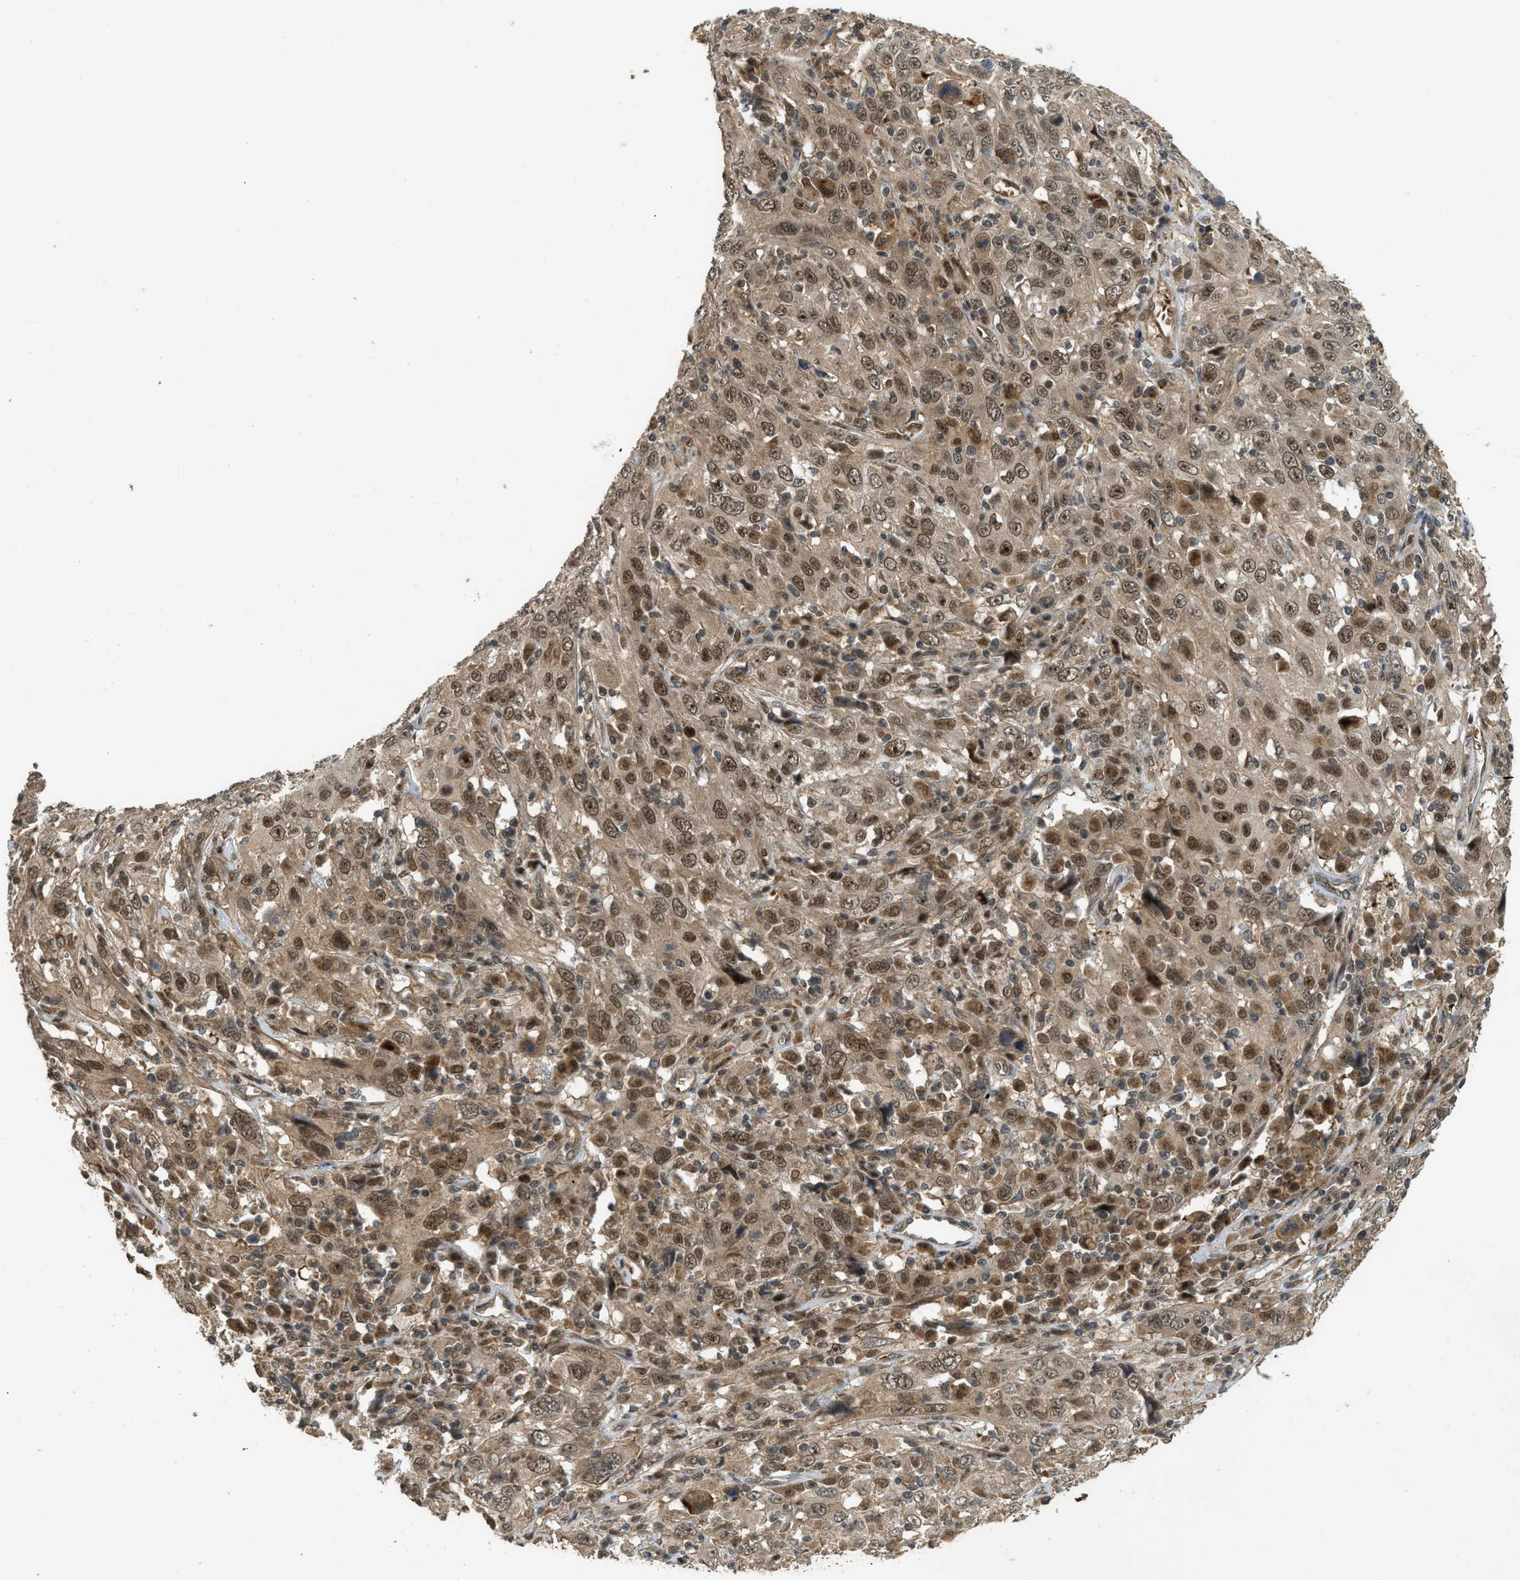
{"staining": {"intensity": "moderate", "quantity": ">75%", "location": "cytoplasmic/membranous,nuclear"}, "tissue": "cervical cancer", "cell_type": "Tumor cells", "image_type": "cancer", "snomed": [{"axis": "morphology", "description": "Squamous cell carcinoma, NOS"}, {"axis": "topography", "description": "Cervix"}], "caption": "The histopathology image shows a brown stain indicating the presence of a protein in the cytoplasmic/membranous and nuclear of tumor cells in squamous cell carcinoma (cervical).", "gene": "GET1", "patient": {"sex": "female", "age": 46}}